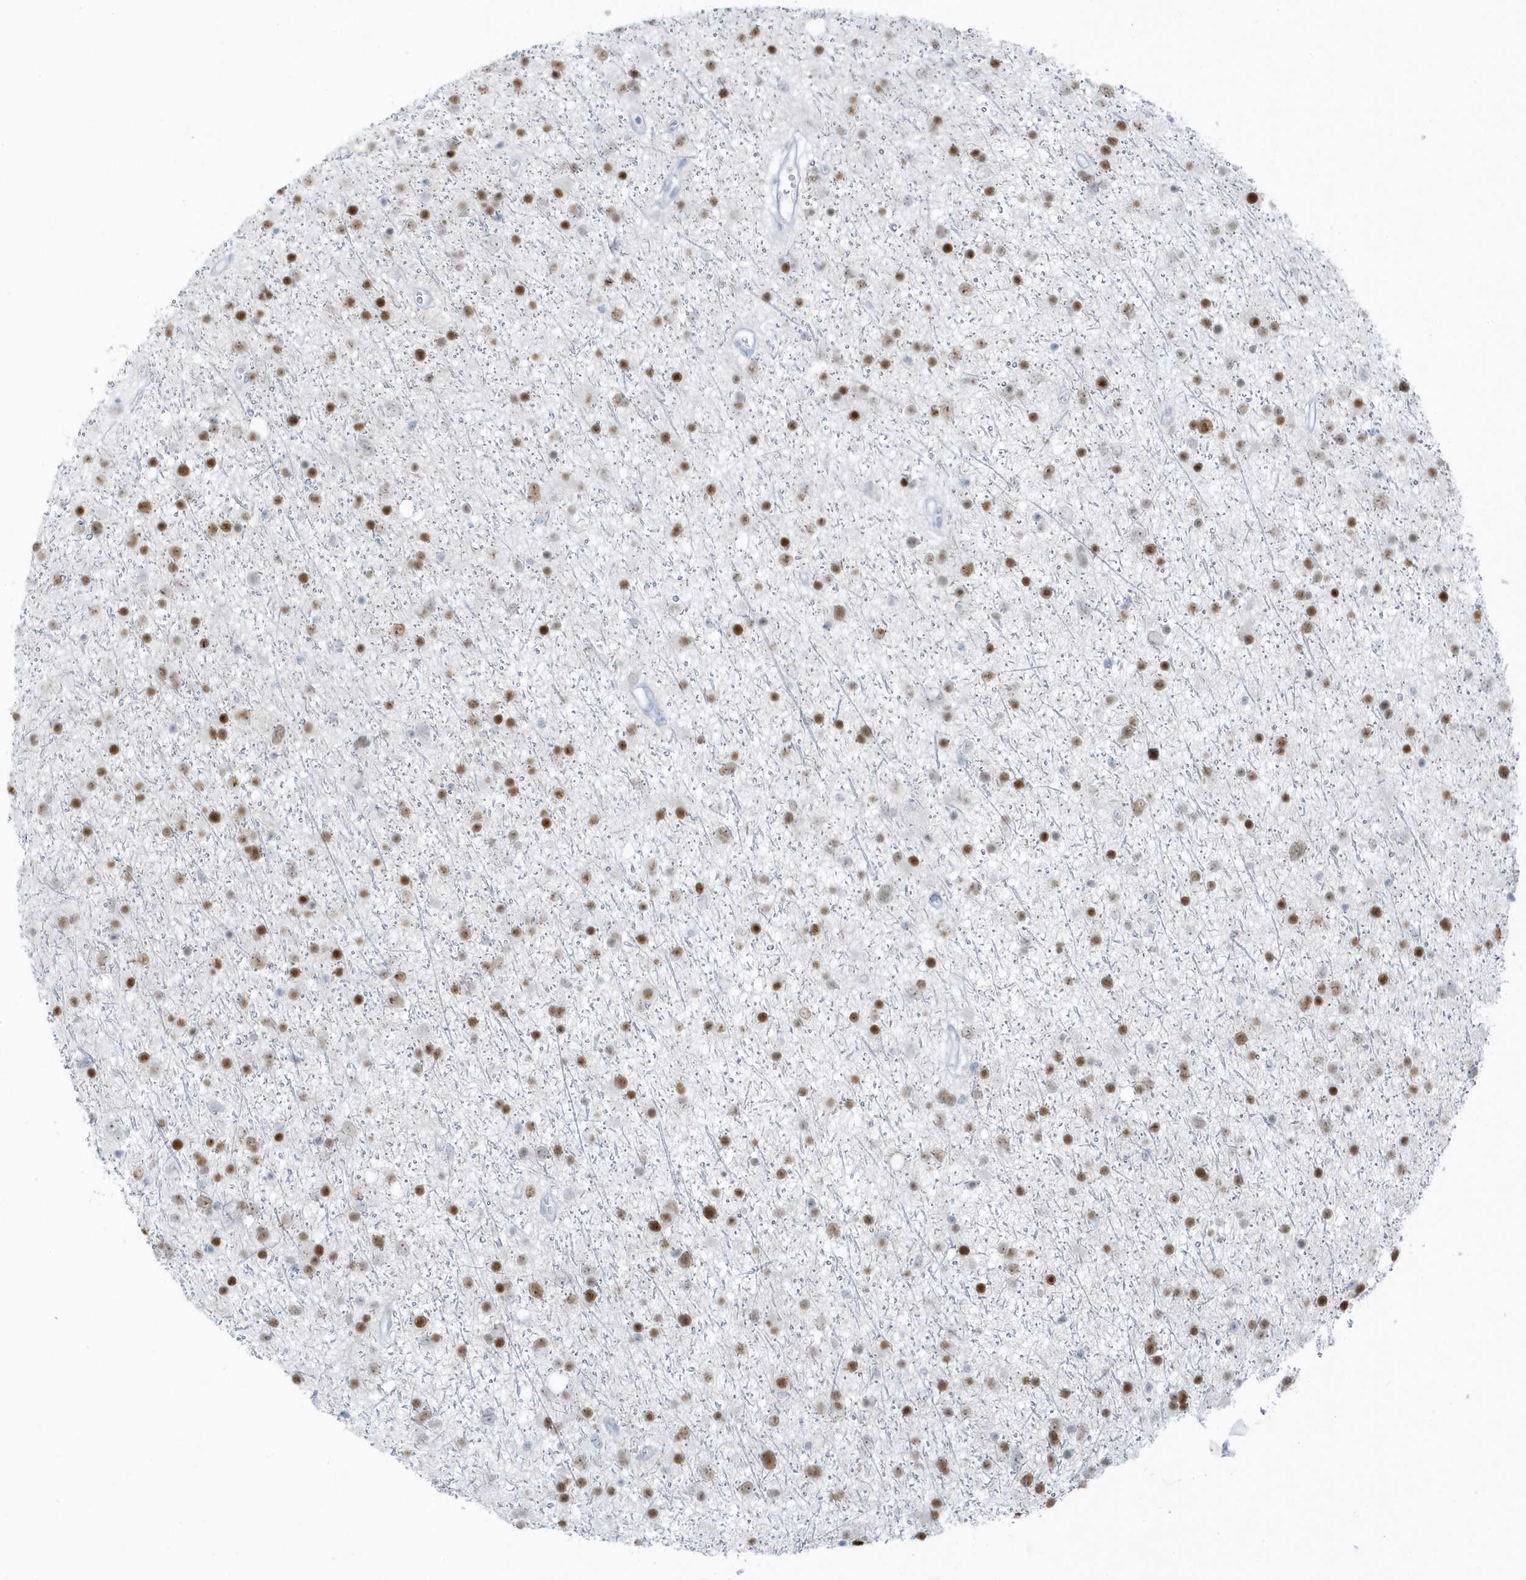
{"staining": {"intensity": "moderate", "quantity": ">75%", "location": "nuclear"}, "tissue": "glioma", "cell_type": "Tumor cells", "image_type": "cancer", "snomed": [{"axis": "morphology", "description": "Glioma, malignant, Low grade"}, {"axis": "topography", "description": "Cerebral cortex"}], "caption": "Glioma stained with DAB (3,3'-diaminobenzidine) immunohistochemistry (IHC) displays medium levels of moderate nuclear staining in about >75% of tumor cells. Using DAB (3,3'-diaminobenzidine) (brown) and hematoxylin (blue) stains, captured at high magnification using brightfield microscopy.", "gene": "SMIM34", "patient": {"sex": "female", "age": 39}}